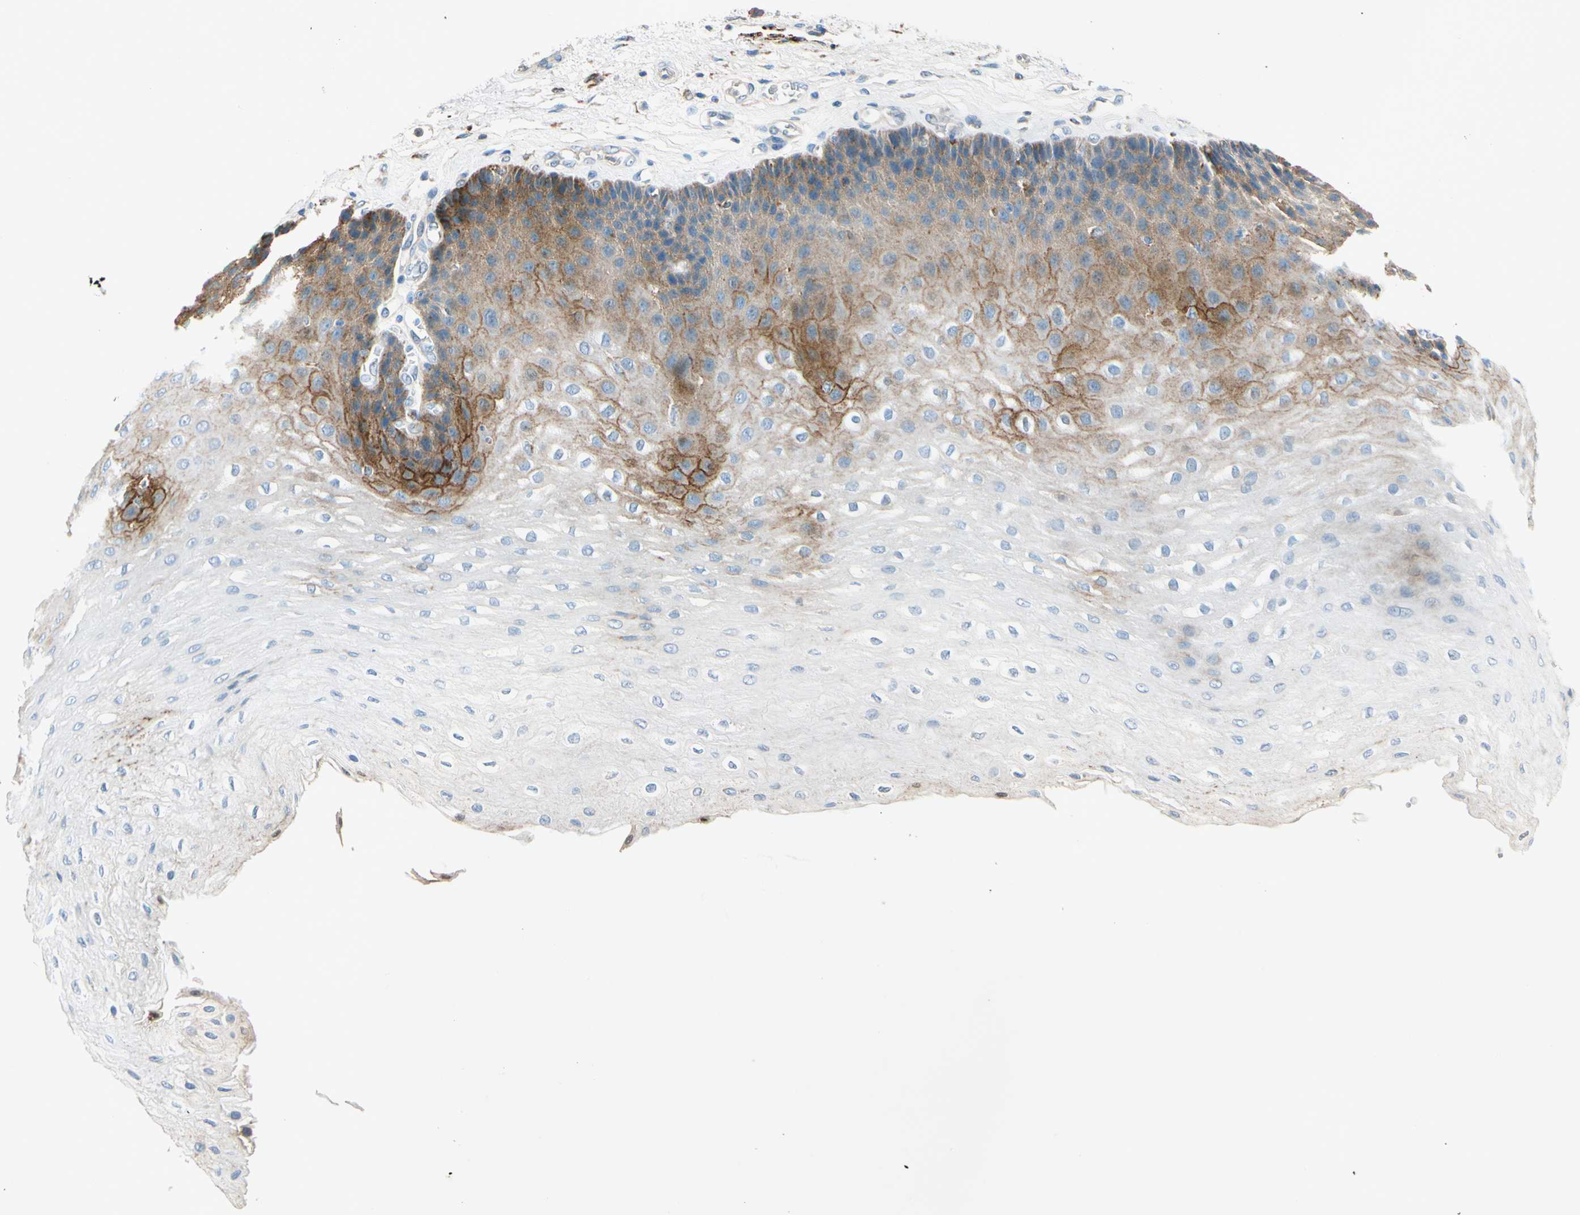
{"staining": {"intensity": "strong", "quantity": "<25%", "location": "cytoplasmic/membranous"}, "tissue": "esophagus", "cell_type": "Squamous epithelial cells", "image_type": "normal", "snomed": [{"axis": "morphology", "description": "Normal tissue, NOS"}, {"axis": "topography", "description": "Esophagus"}], "caption": "This photomicrograph exhibits immunohistochemistry staining of benign esophagus, with medium strong cytoplasmic/membranous expression in approximately <25% of squamous epithelial cells.", "gene": "LY6G6F", "patient": {"sex": "female", "age": 72}}